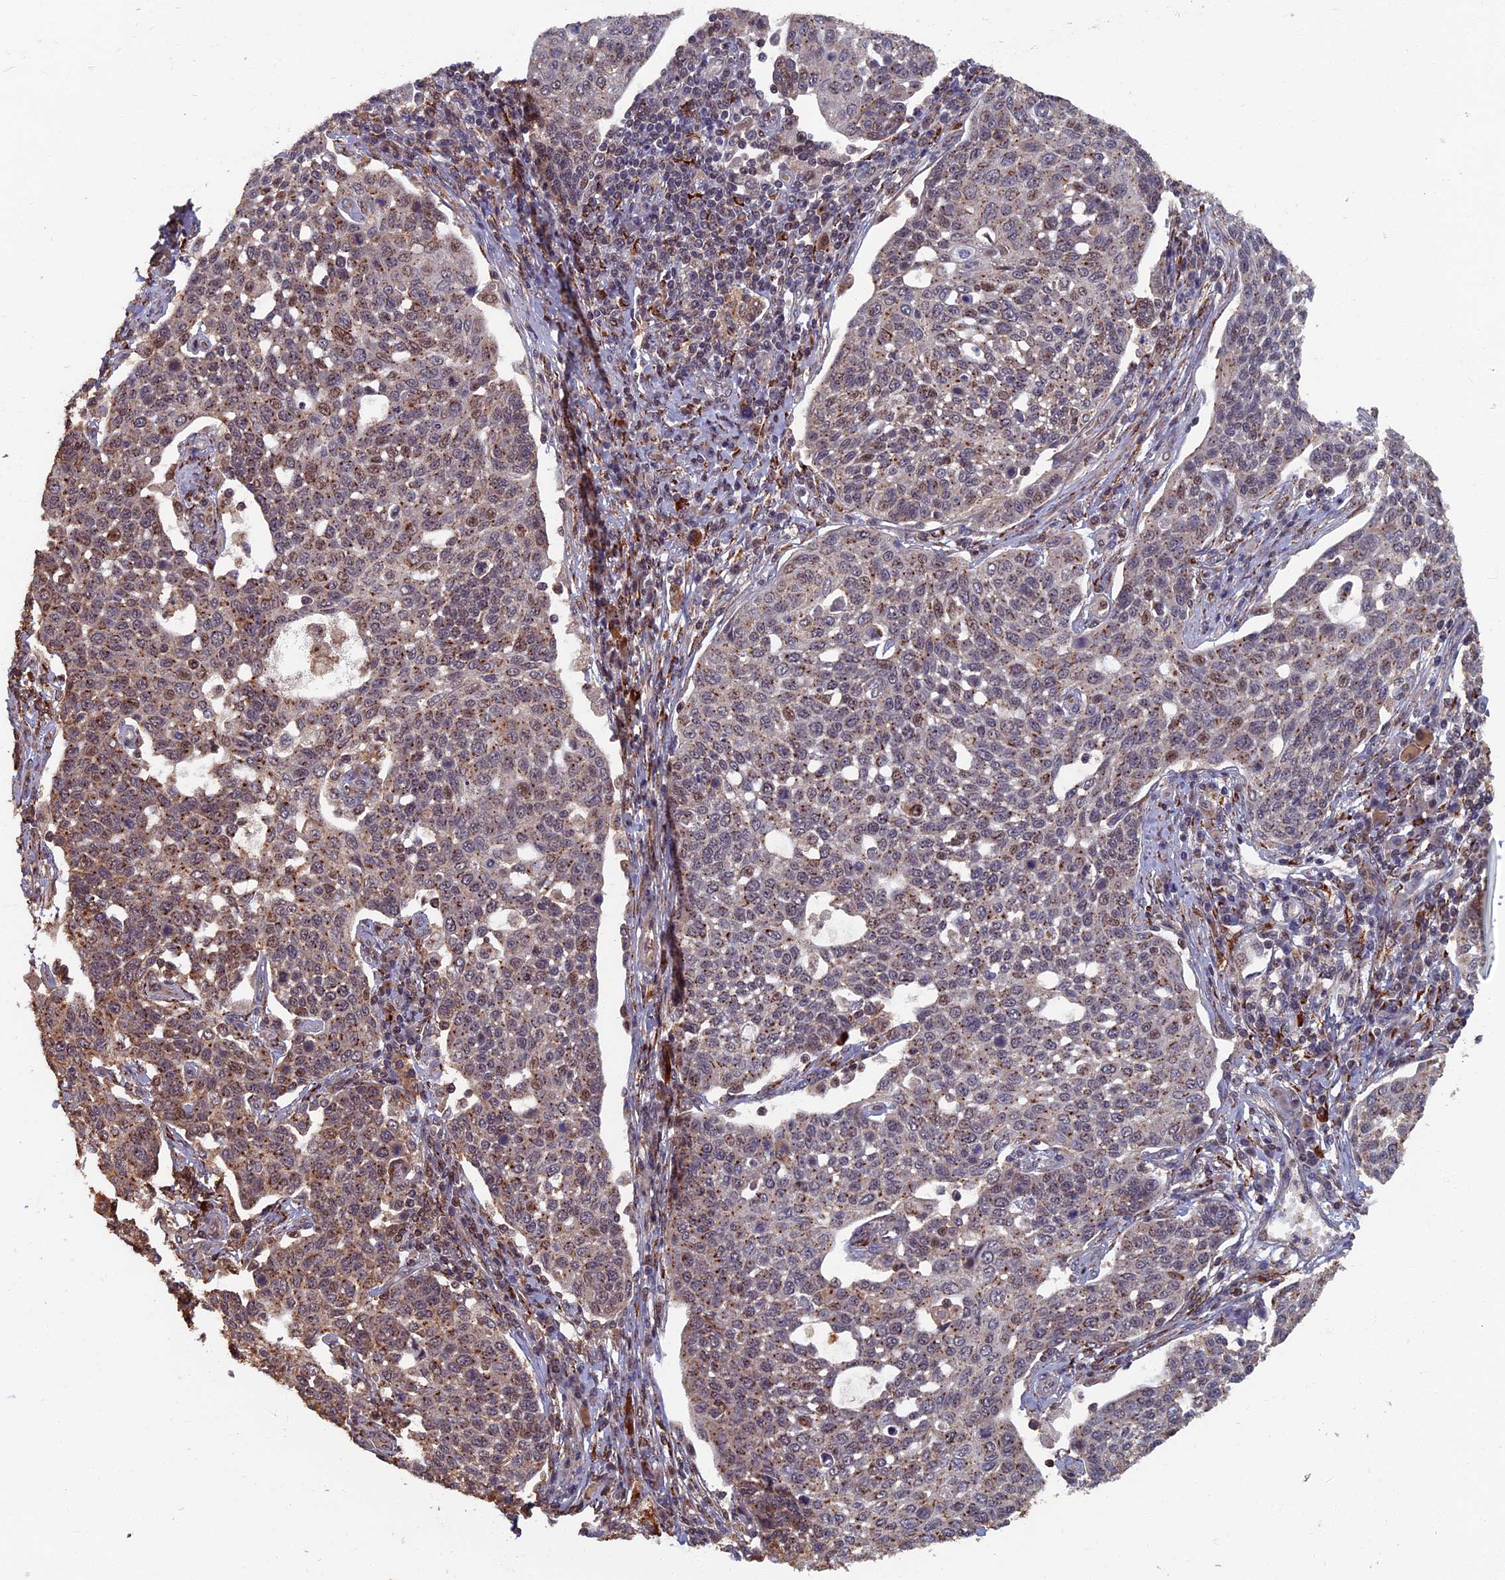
{"staining": {"intensity": "moderate", "quantity": "25%-75%", "location": "cytoplasmic/membranous"}, "tissue": "cervical cancer", "cell_type": "Tumor cells", "image_type": "cancer", "snomed": [{"axis": "morphology", "description": "Squamous cell carcinoma, NOS"}, {"axis": "topography", "description": "Cervix"}], "caption": "Immunohistochemical staining of human cervical squamous cell carcinoma exhibits medium levels of moderate cytoplasmic/membranous positivity in approximately 25%-75% of tumor cells. The protein is stained brown, and the nuclei are stained in blue (DAB IHC with brightfield microscopy, high magnification).", "gene": "RASGRF1", "patient": {"sex": "female", "age": 34}}